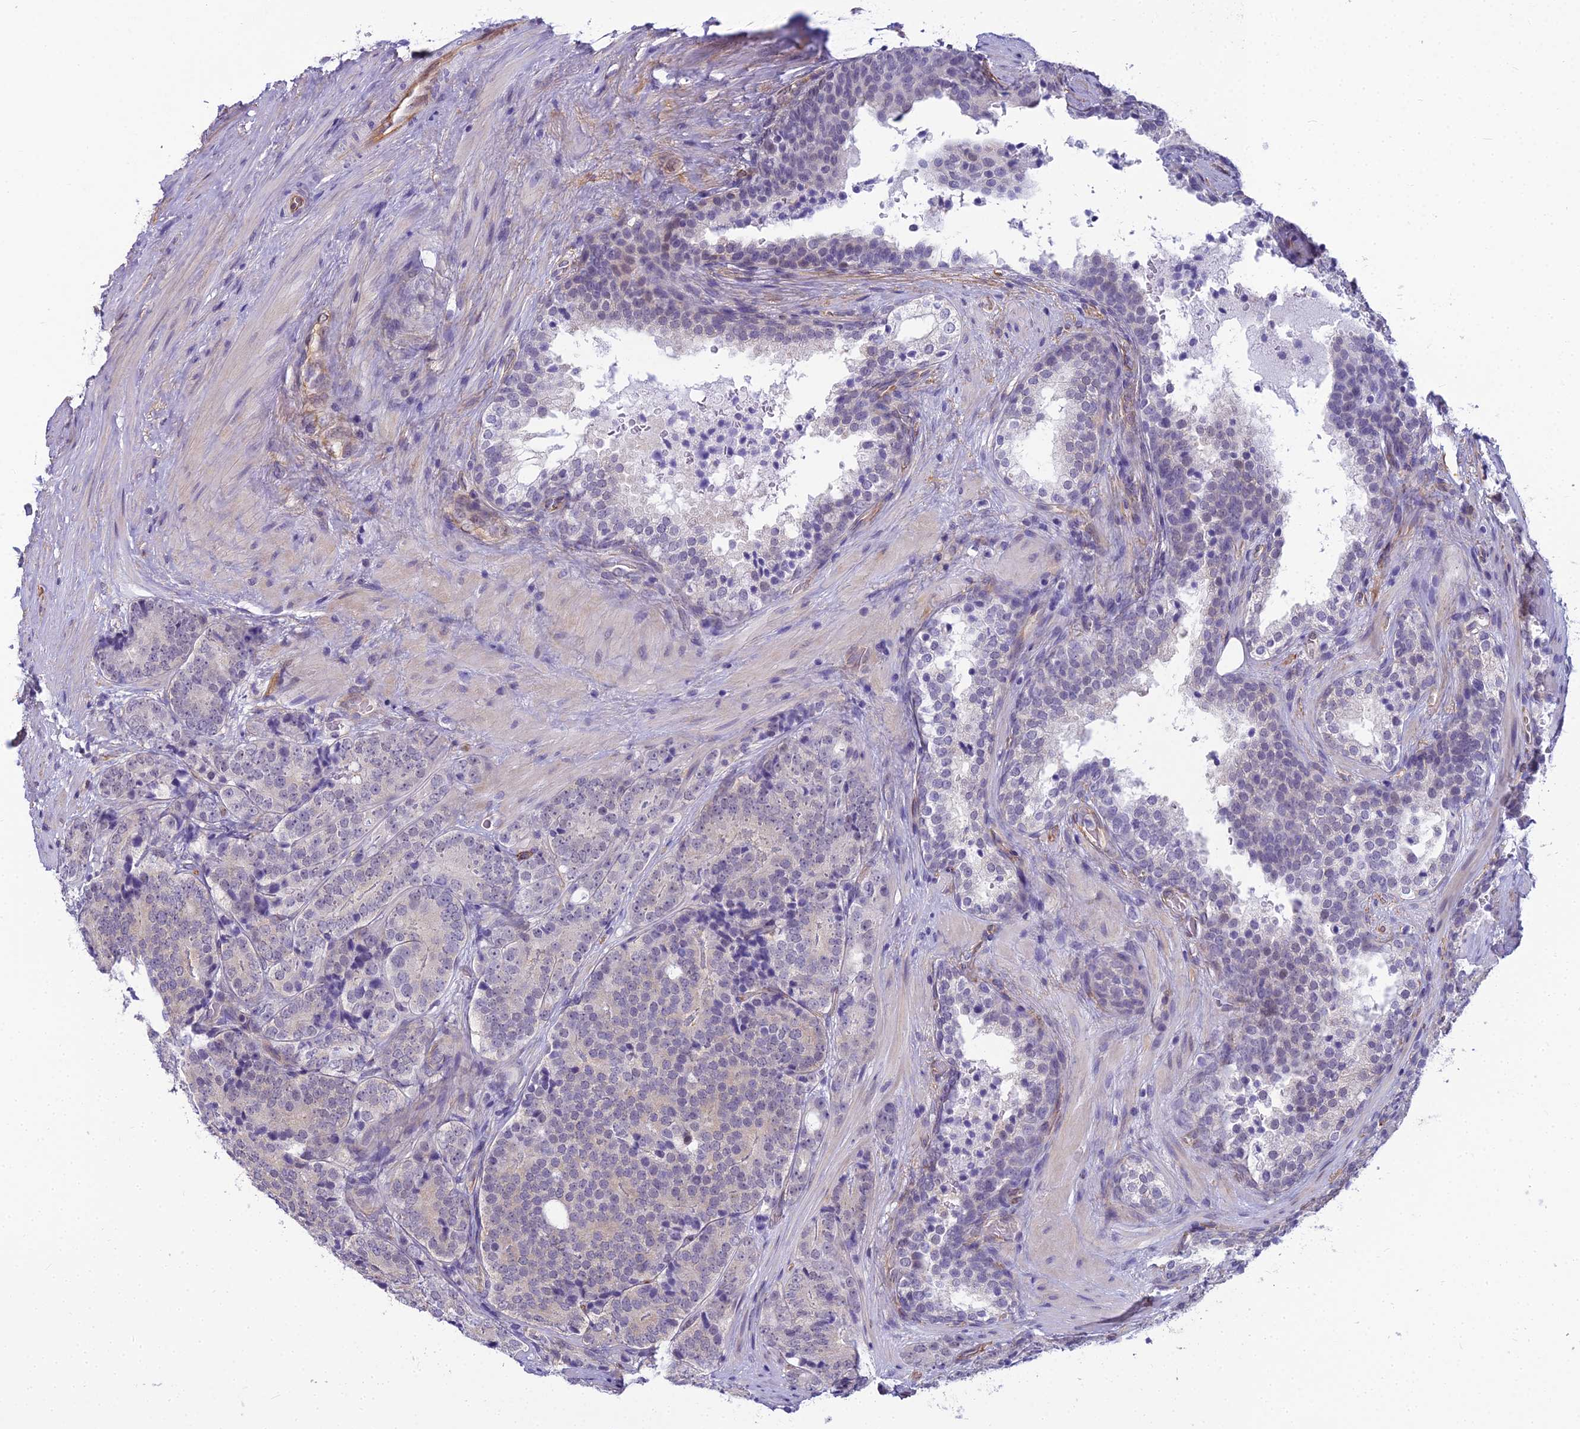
{"staining": {"intensity": "negative", "quantity": "none", "location": "none"}, "tissue": "prostate cancer", "cell_type": "Tumor cells", "image_type": "cancer", "snomed": [{"axis": "morphology", "description": "Adenocarcinoma, High grade"}, {"axis": "topography", "description": "Prostate"}], "caption": "There is no significant staining in tumor cells of prostate high-grade adenocarcinoma. (DAB (3,3'-diaminobenzidine) immunohistochemistry, high magnification).", "gene": "RGL3", "patient": {"sex": "male", "age": 56}}